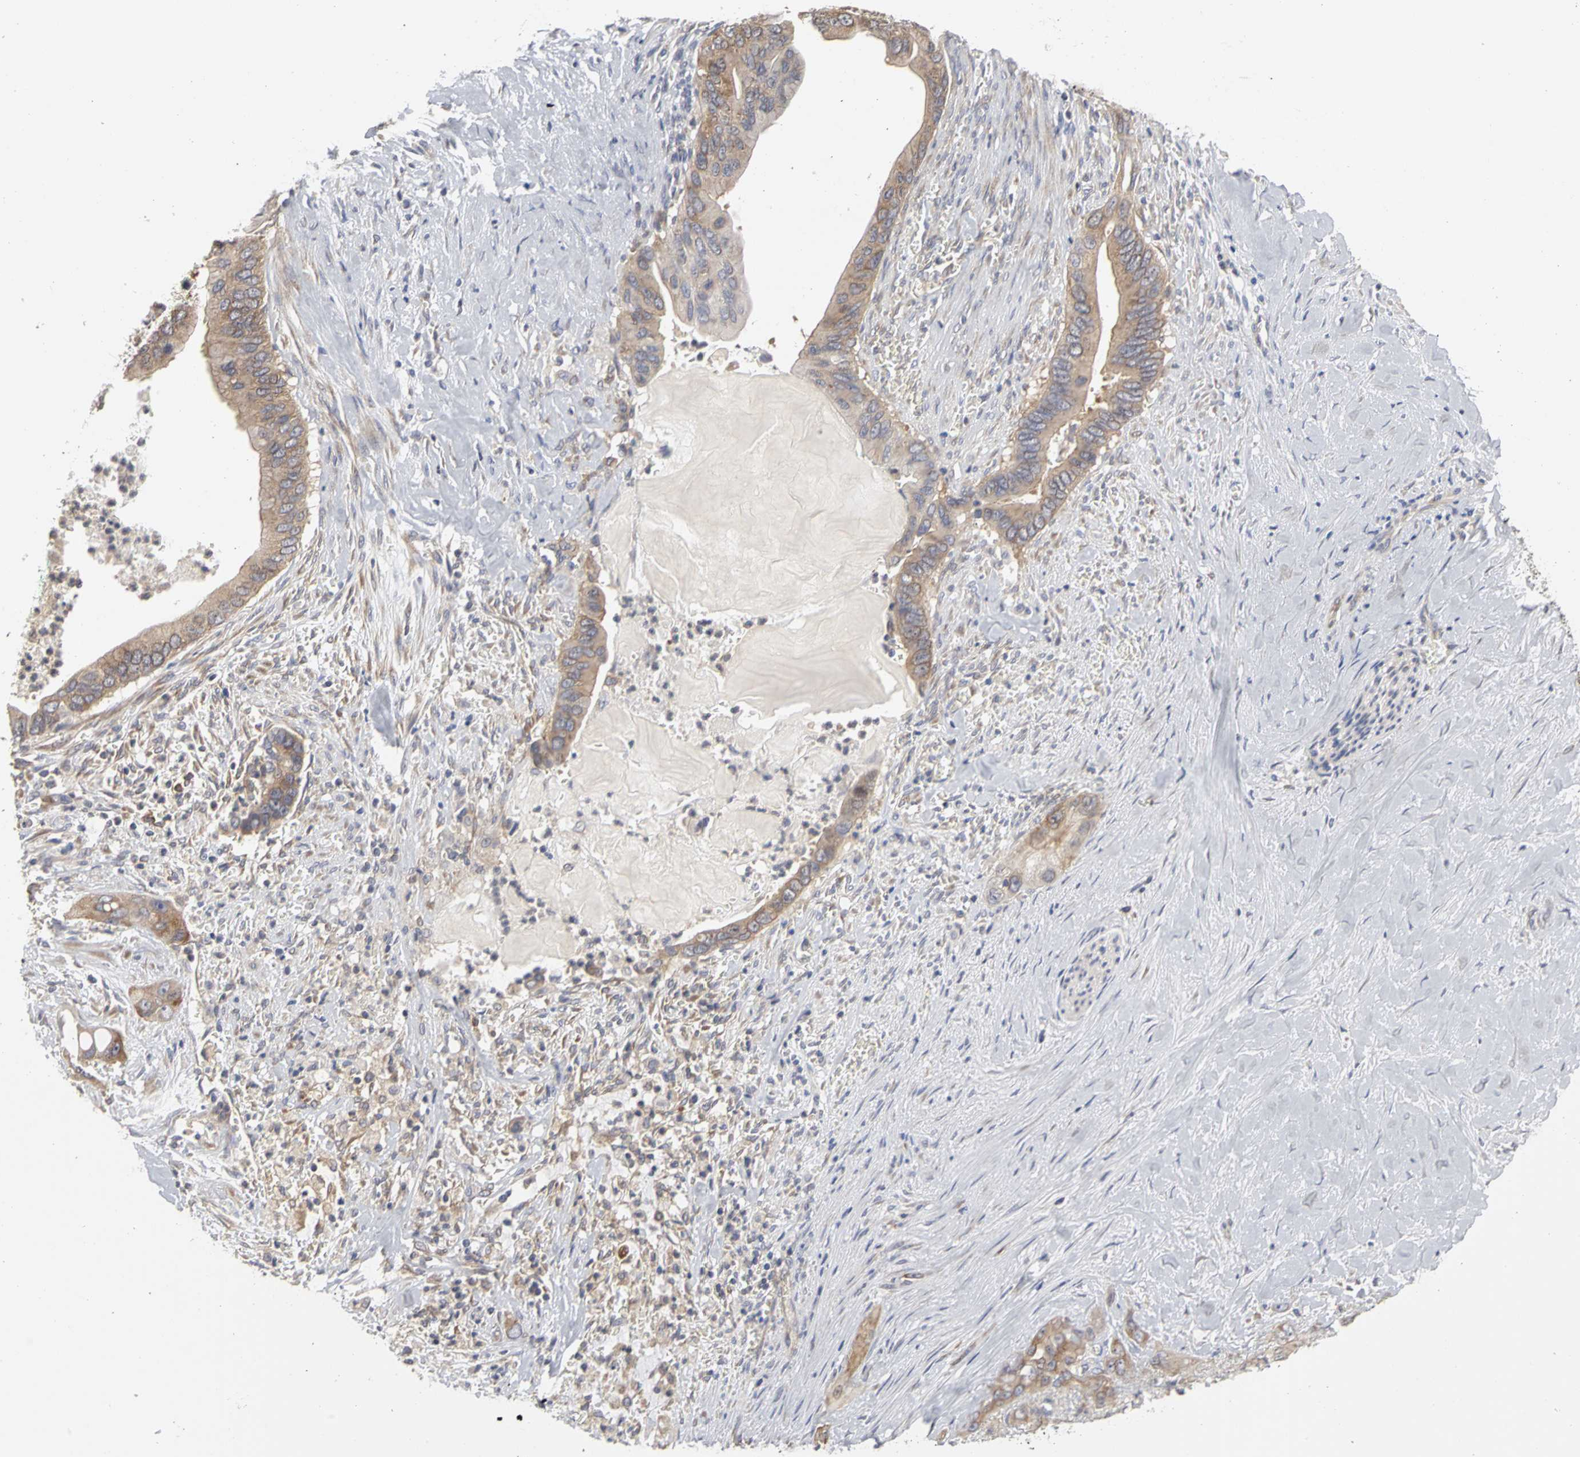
{"staining": {"intensity": "weak", "quantity": ">75%", "location": "cytoplasmic/membranous"}, "tissue": "pancreatic cancer", "cell_type": "Tumor cells", "image_type": "cancer", "snomed": [{"axis": "morphology", "description": "Adenocarcinoma, NOS"}, {"axis": "topography", "description": "Pancreas"}], "caption": "An IHC image of tumor tissue is shown. Protein staining in brown shows weak cytoplasmic/membranous positivity in pancreatic cancer within tumor cells. The staining is performed using DAB brown chromogen to label protein expression. The nuclei are counter-stained blue using hematoxylin.", "gene": "IRAK1", "patient": {"sex": "male", "age": 59}}